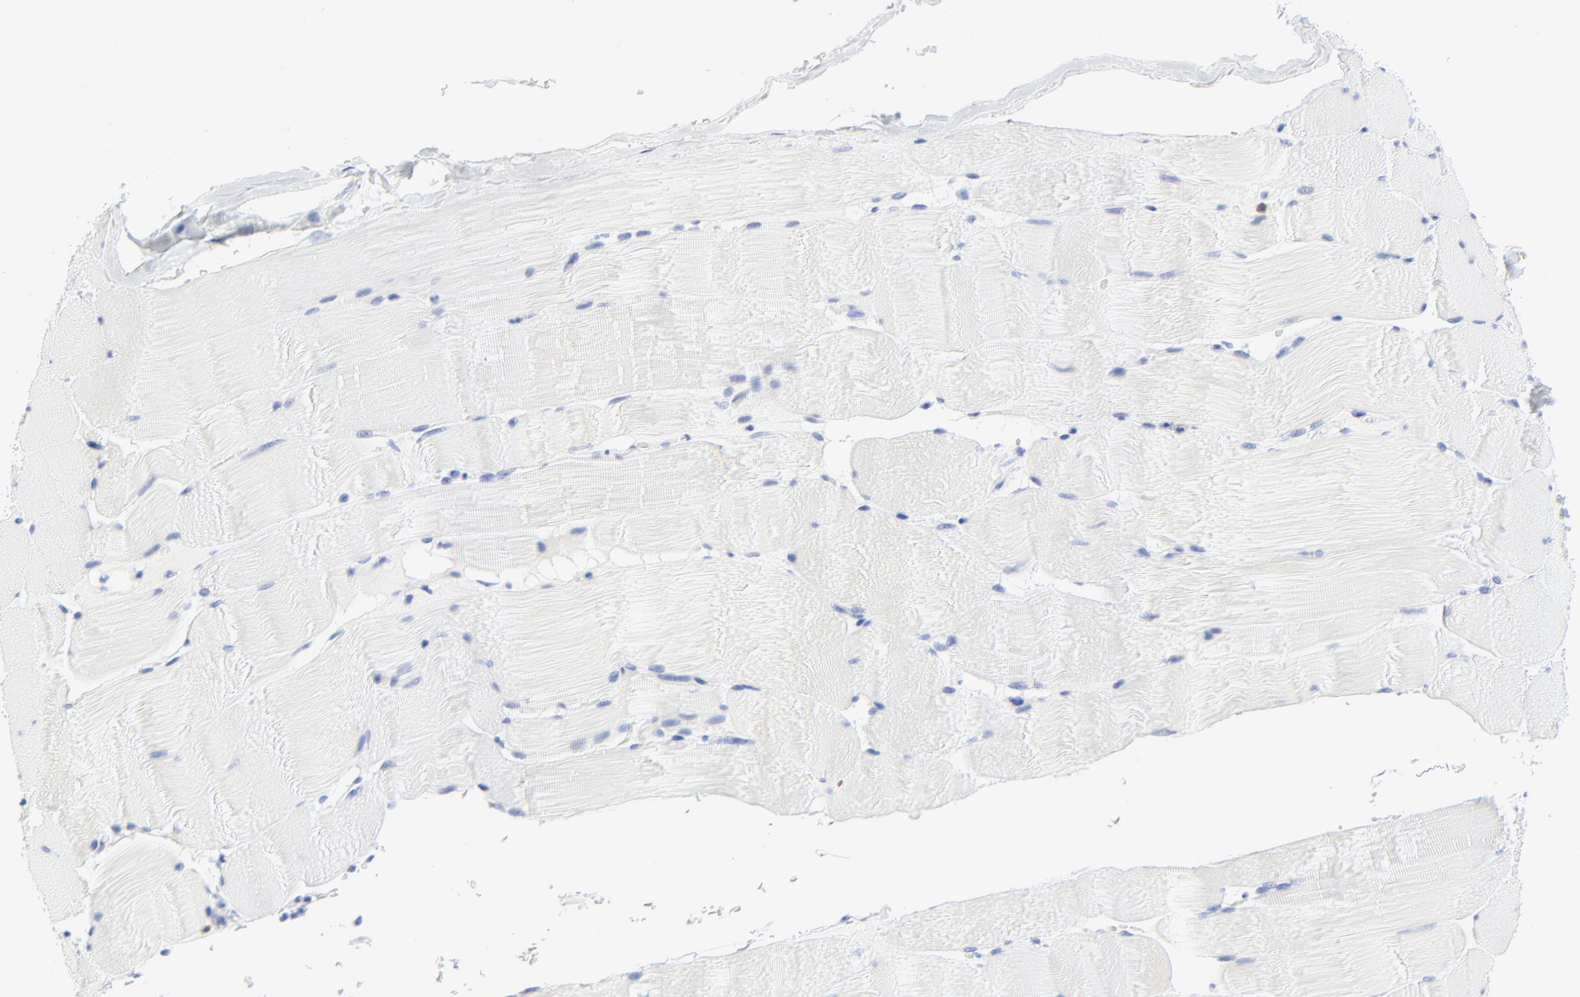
{"staining": {"intensity": "negative", "quantity": "none", "location": "none"}, "tissue": "skeletal muscle", "cell_type": "Myocytes", "image_type": "normal", "snomed": [{"axis": "morphology", "description": "Normal tissue, NOS"}, {"axis": "topography", "description": "Skeletal muscle"}], "caption": "Skeletal muscle was stained to show a protein in brown. There is no significant expression in myocytes. The staining is performed using DAB brown chromogen with nuclei counter-stained in using hematoxylin.", "gene": "LCK", "patient": {"sex": "male", "age": 62}}